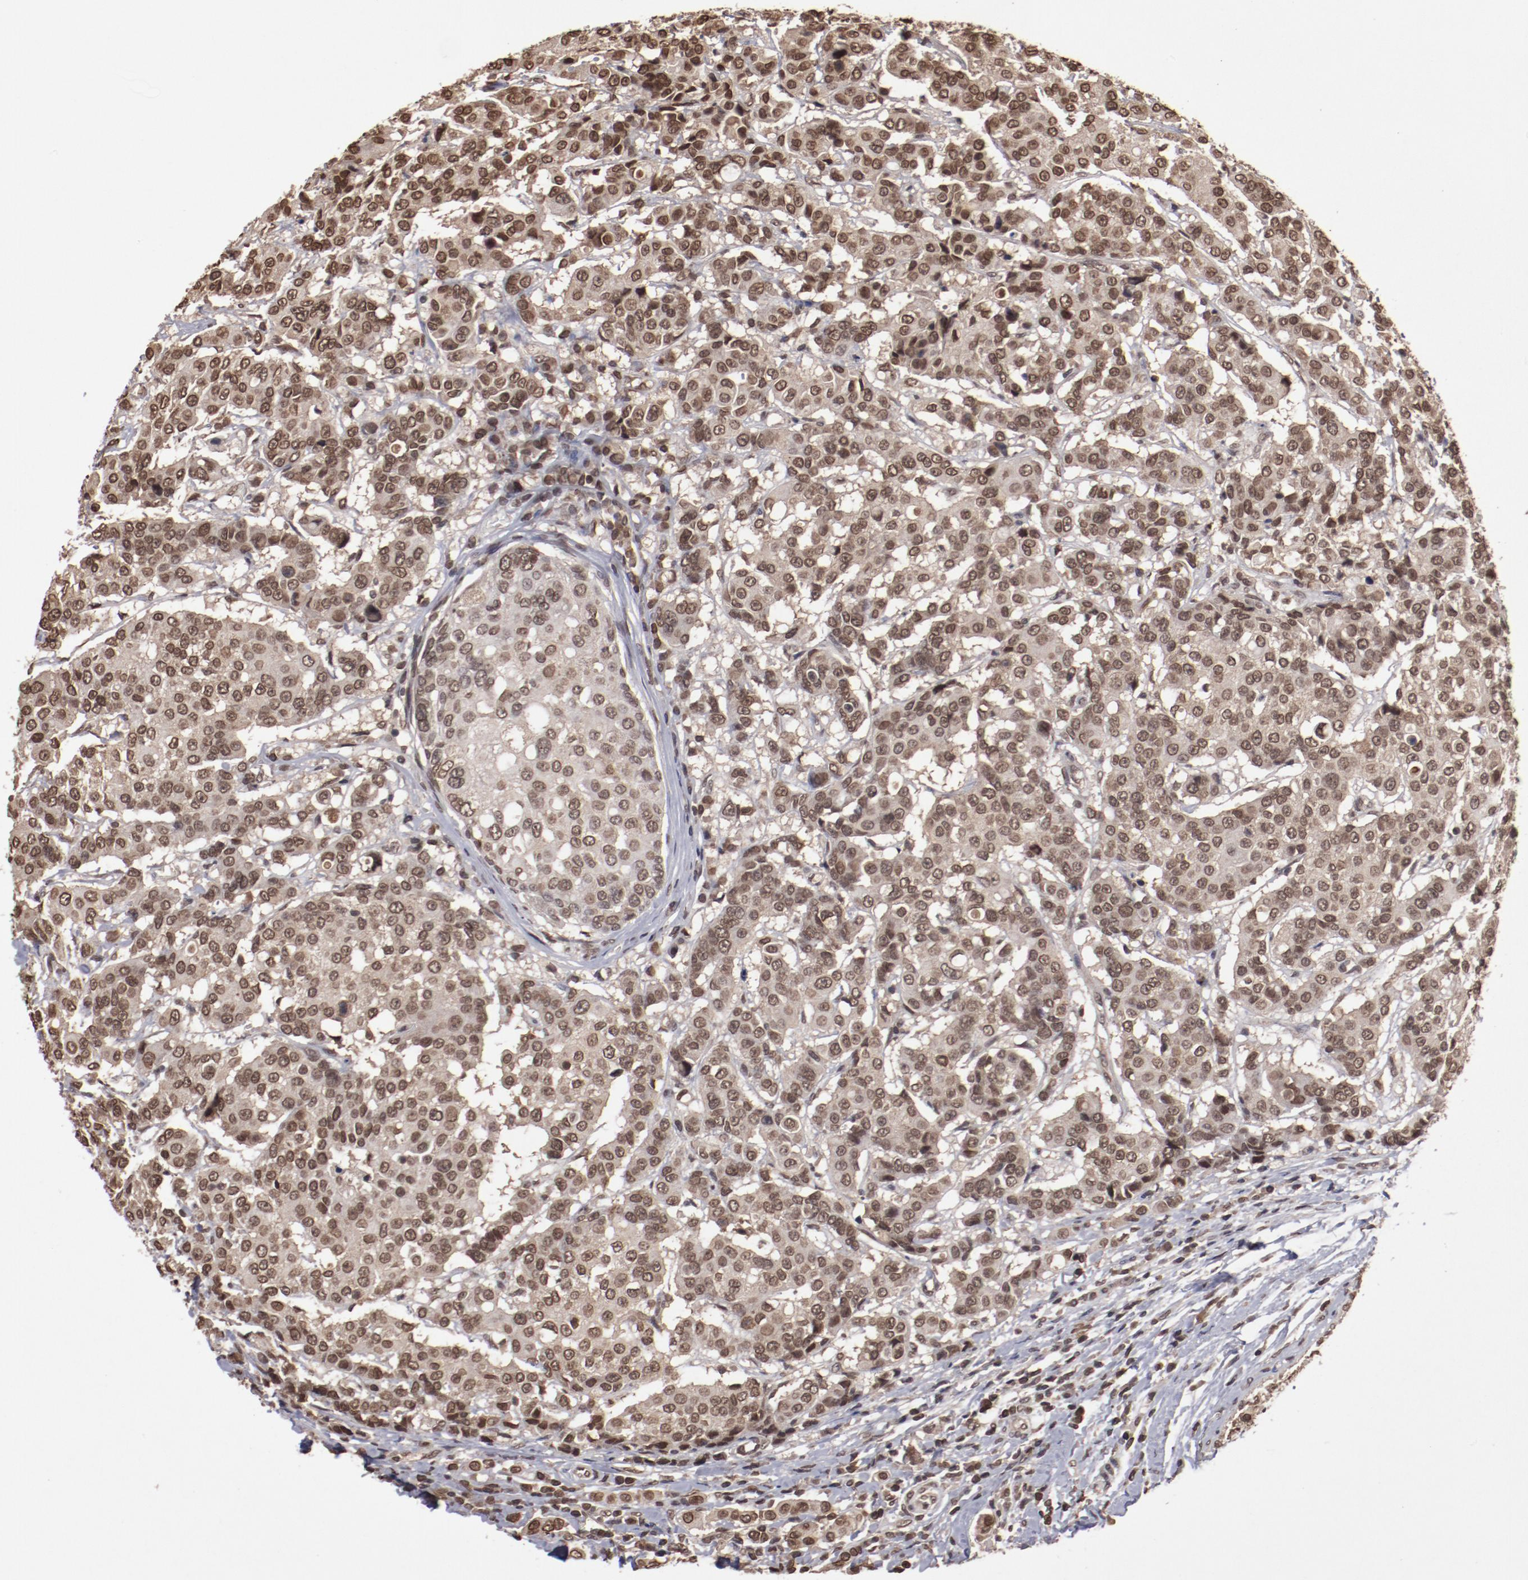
{"staining": {"intensity": "moderate", "quantity": ">75%", "location": "cytoplasmic/membranous,nuclear"}, "tissue": "breast cancer", "cell_type": "Tumor cells", "image_type": "cancer", "snomed": [{"axis": "morphology", "description": "Duct carcinoma"}, {"axis": "topography", "description": "Breast"}], "caption": "Breast cancer (intraductal carcinoma) stained with a brown dye displays moderate cytoplasmic/membranous and nuclear positive positivity in approximately >75% of tumor cells.", "gene": "AKT1", "patient": {"sex": "female", "age": 27}}